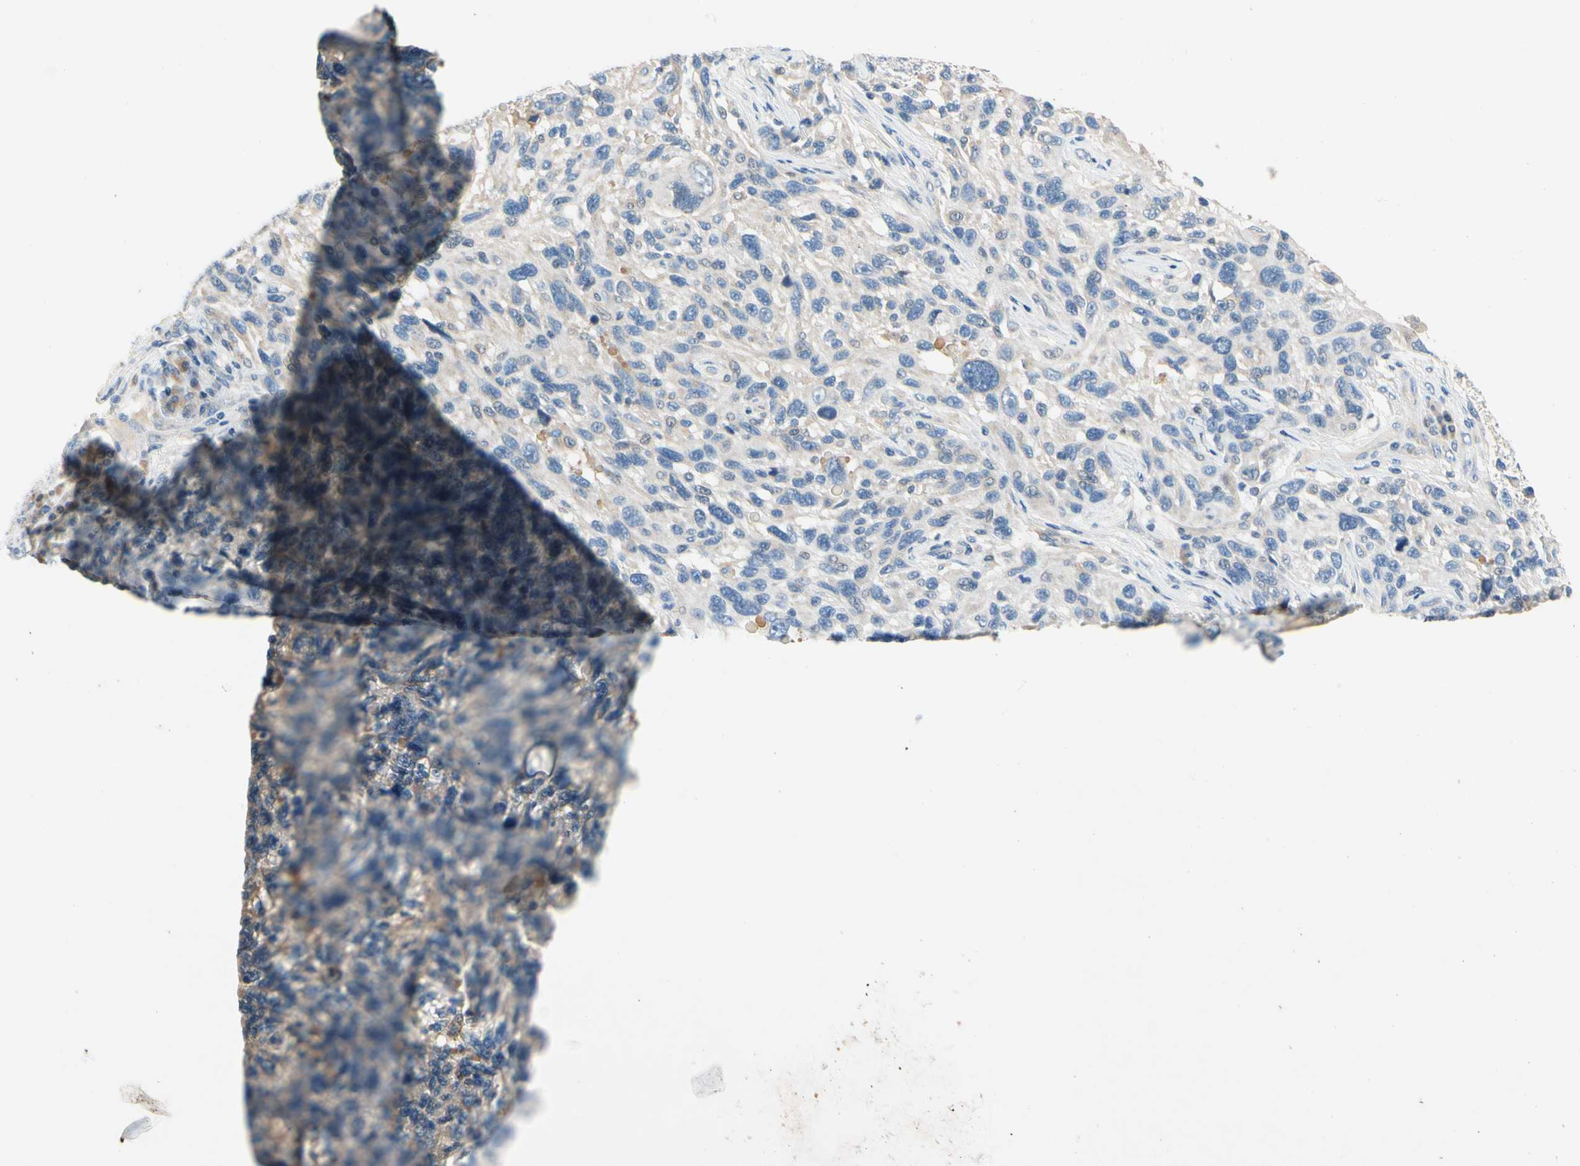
{"staining": {"intensity": "negative", "quantity": "none", "location": "none"}, "tissue": "melanoma", "cell_type": "Tumor cells", "image_type": "cancer", "snomed": [{"axis": "morphology", "description": "Malignant melanoma, NOS"}, {"axis": "topography", "description": "Skin"}], "caption": "There is no significant staining in tumor cells of melanoma.", "gene": "CCM2L", "patient": {"sex": "male", "age": 53}}